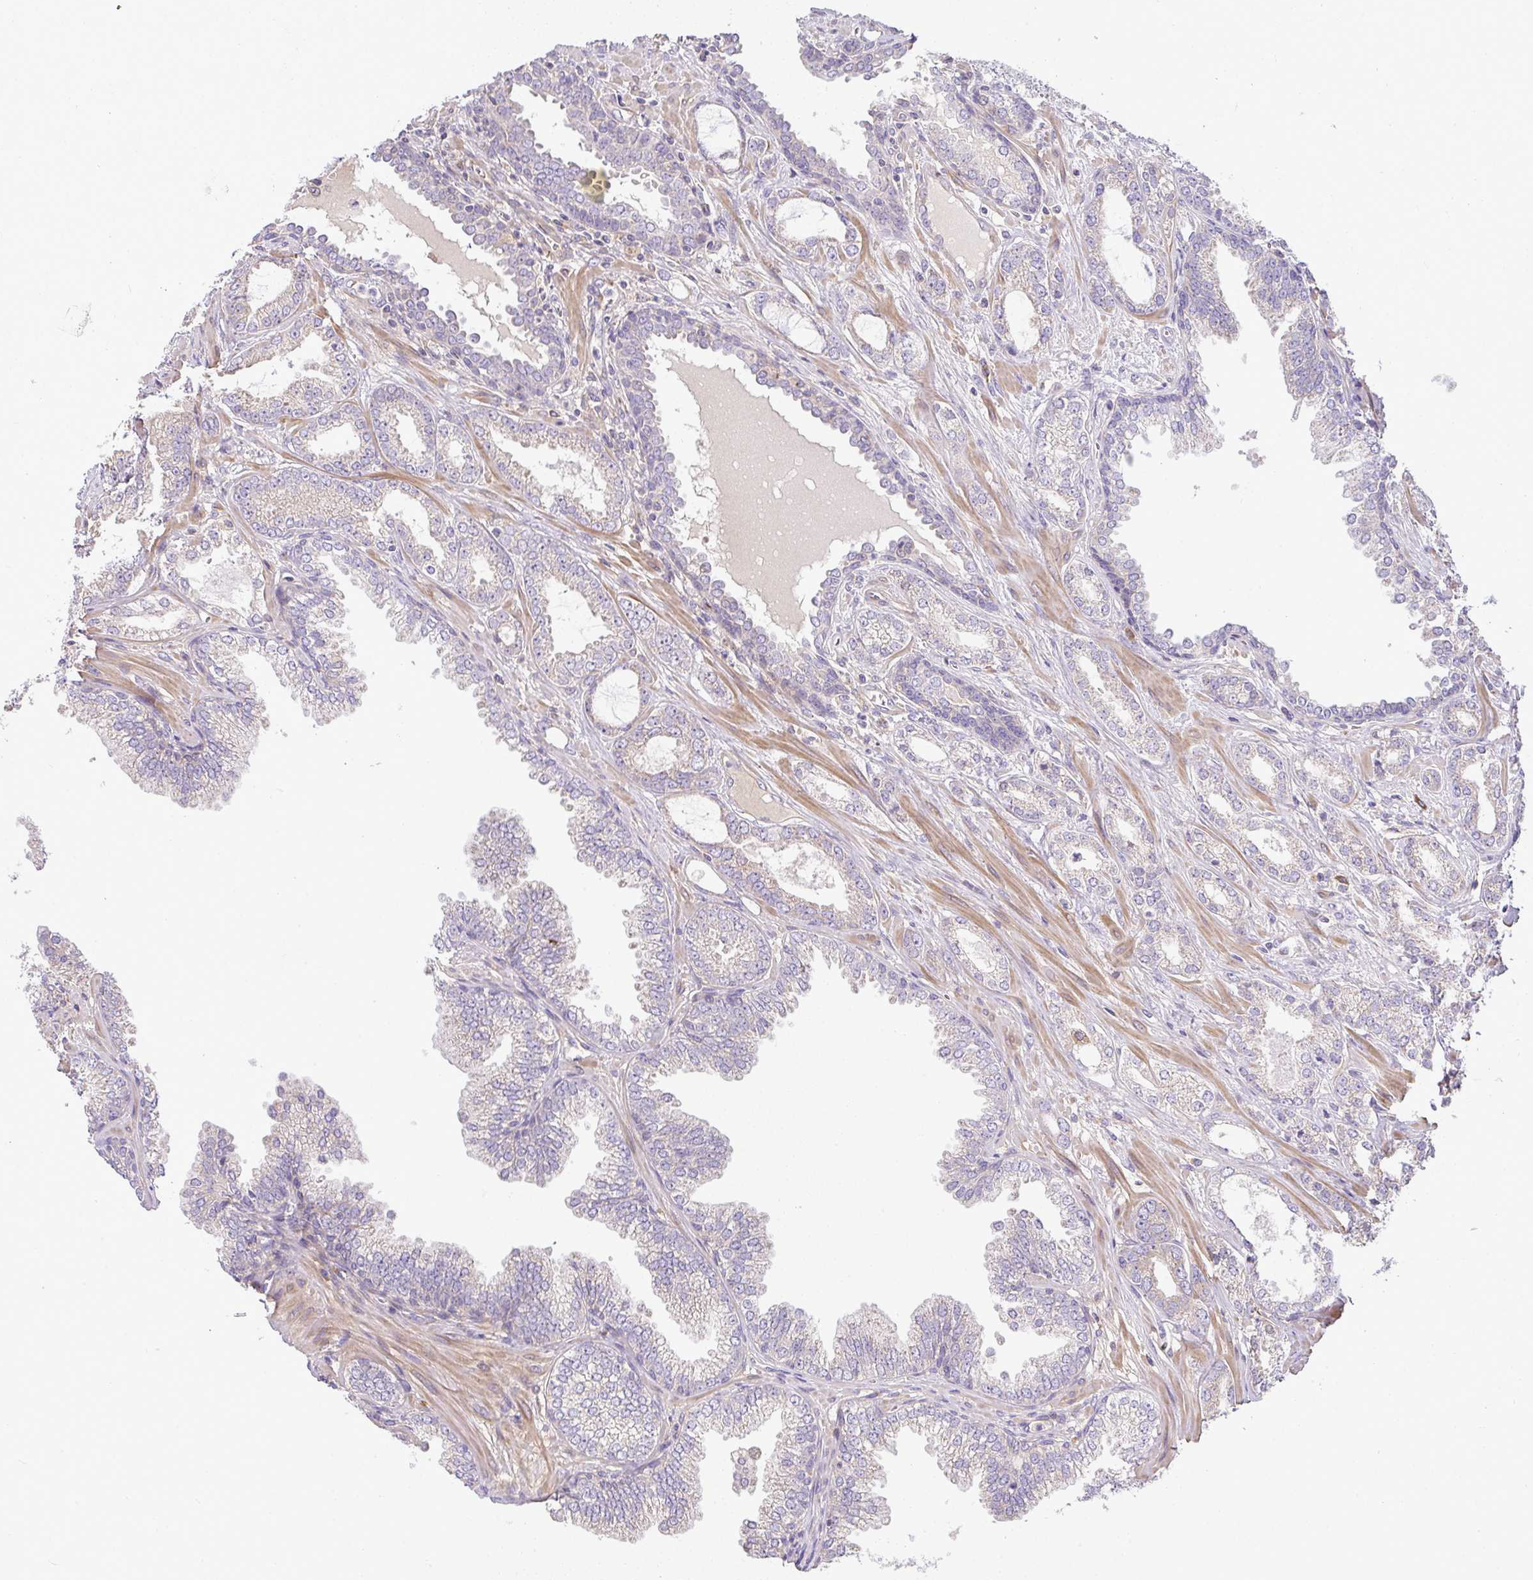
{"staining": {"intensity": "weak", "quantity": "25%-75%", "location": "cytoplasmic/membranous"}, "tissue": "prostate cancer", "cell_type": "Tumor cells", "image_type": "cancer", "snomed": [{"axis": "morphology", "description": "Adenocarcinoma, Medium grade"}, {"axis": "topography", "description": "Prostate"}], "caption": "A brown stain labels weak cytoplasmic/membranous positivity of a protein in human adenocarcinoma (medium-grade) (prostate) tumor cells. Using DAB (brown) and hematoxylin (blue) stains, captured at high magnification using brightfield microscopy.", "gene": "GRID2", "patient": {"sex": "male", "age": 57}}